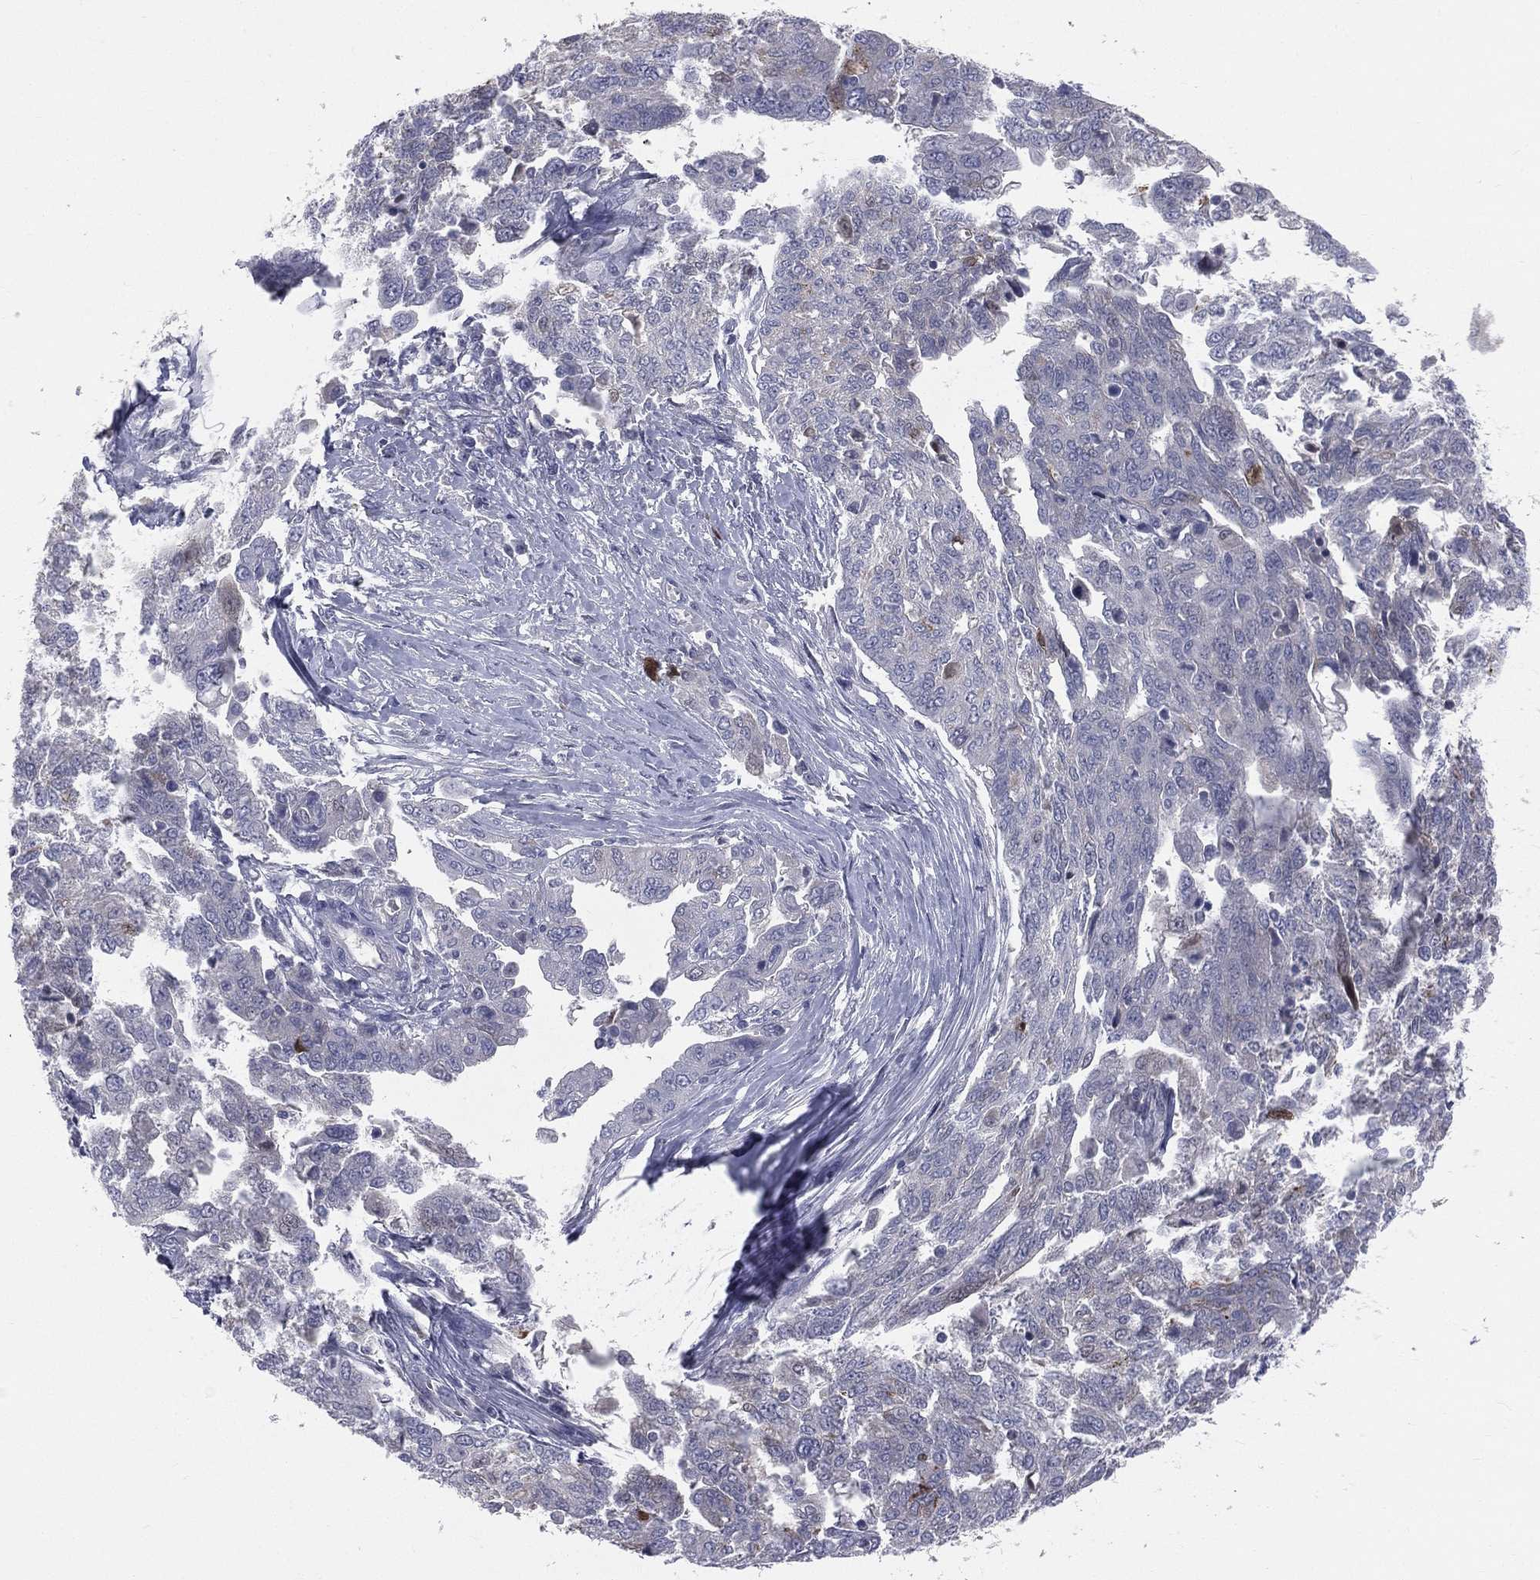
{"staining": {"intensity": "moderate", "quantity": "<25%", "location": "cytoplasmic/membranous"}, "tissue": "ovarian cancer", "cell_type": "Tumor cells", "image_type": "cancer", "snomed": [{"axis": "morphology", "description": "Cystadenocarcinoma, serous, NOS"}, {"axis": "topography", "description": "Ovary"}], "caption": "The immunohistochemical stain shows moderate cytoplasmic/membranous positivity in tumor cells of ovarian cancer (serous cystadenocarcinoma) tissue.", "gene": "DMKN", "patient": {"sex": "female", "age": 67}}